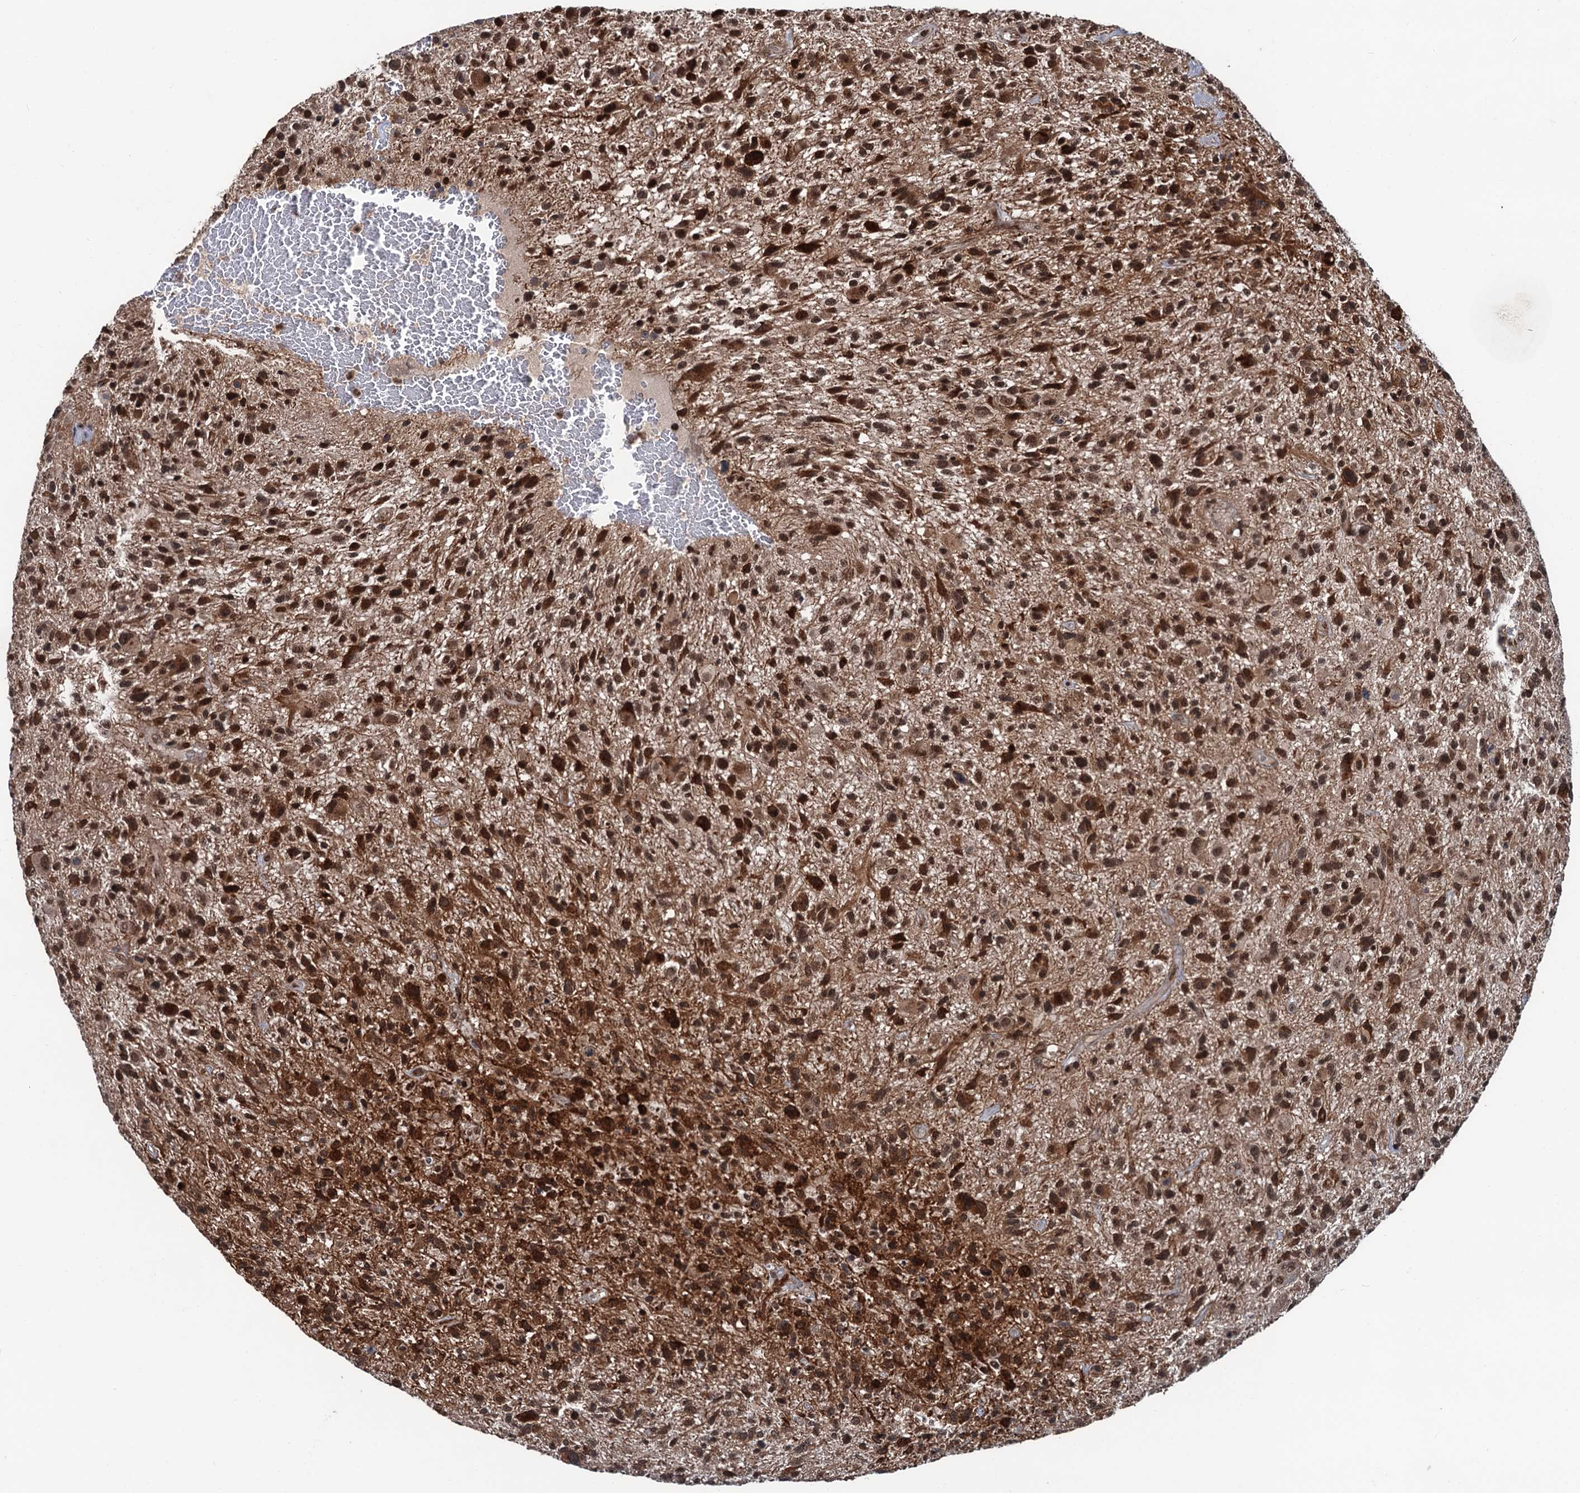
{"staining": {"intensity": "strong", "quantity": ">75%", "location": "cytoplasmic/membranous,nuclear"}, "tissue": "glioma", "cell_type": "Tumor cells", "image_type": "cancer", "snomed": [{"axis": "morphology", "description": "Glioma, malignant, High grade"}, {"axis": "topography", "description": "Brain"}], "caption": "There is high levels of strong cytoplasmic/membranous and nuclear staining in tumor cells of malignant glioma (high-grade), as demonstrated by immunohistochemical staining (brown color).", "gene": "RASSF4", "patient": {"sex": "male", "age": 47}}